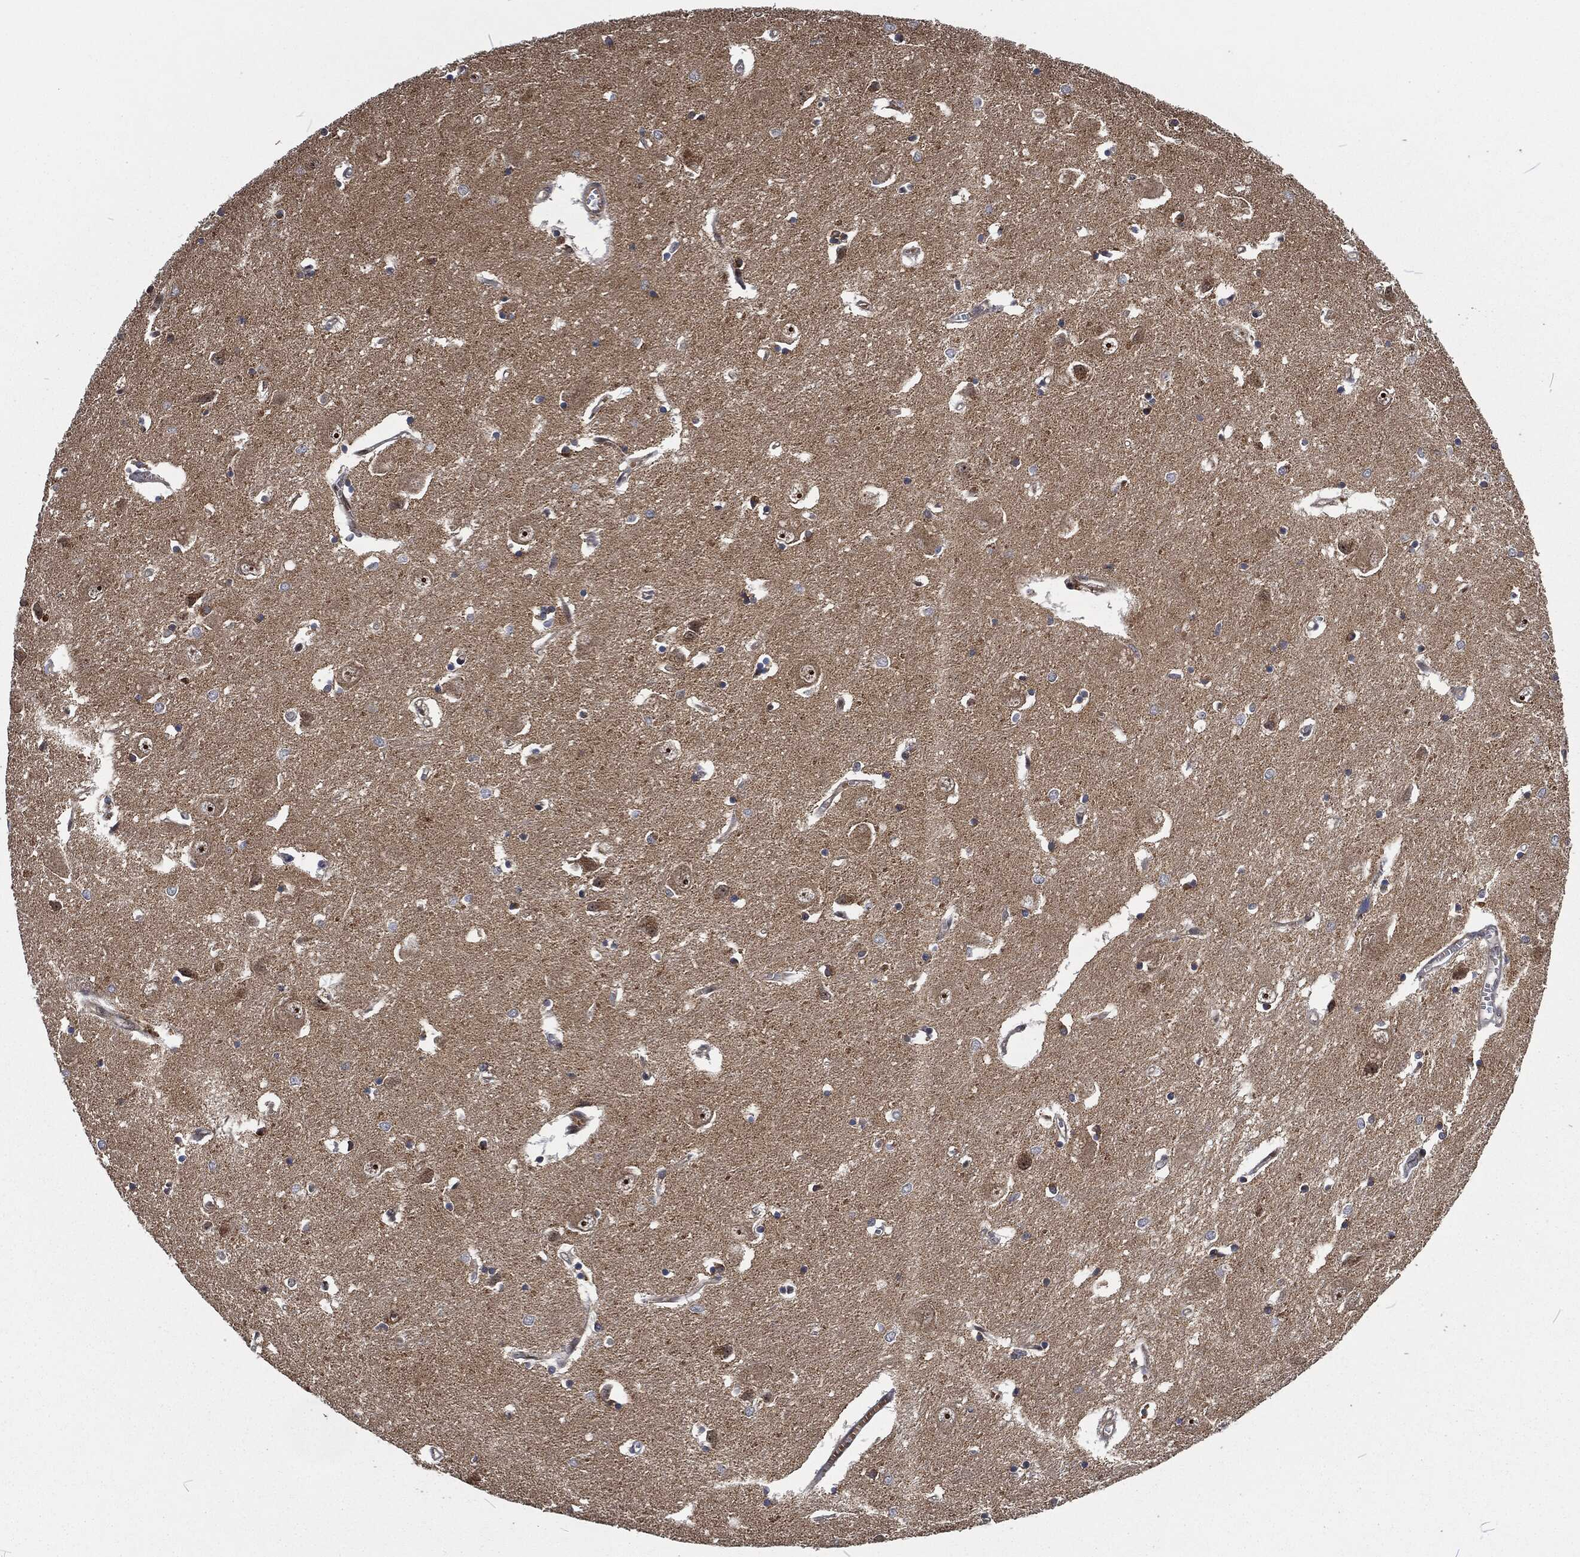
{"staining": {"intensity": "negative", "quantity": "none", "location": "none"}, "tissue": "caudate", "cell_type": "Glial cells", "image_type": "normal", "snomed": [{"axis": "morphology", "description": "Normal tissue, NOS"}, {"axis": "topography", "description": "Lateral ventricle wall"}], "caption": "IHC histopathology image of normal caudate: human caudate stained with DAB displays no significant protein staining in glial cells.", "gene": "CMPK2", "patient": {"sex": "male", "age": 54}}